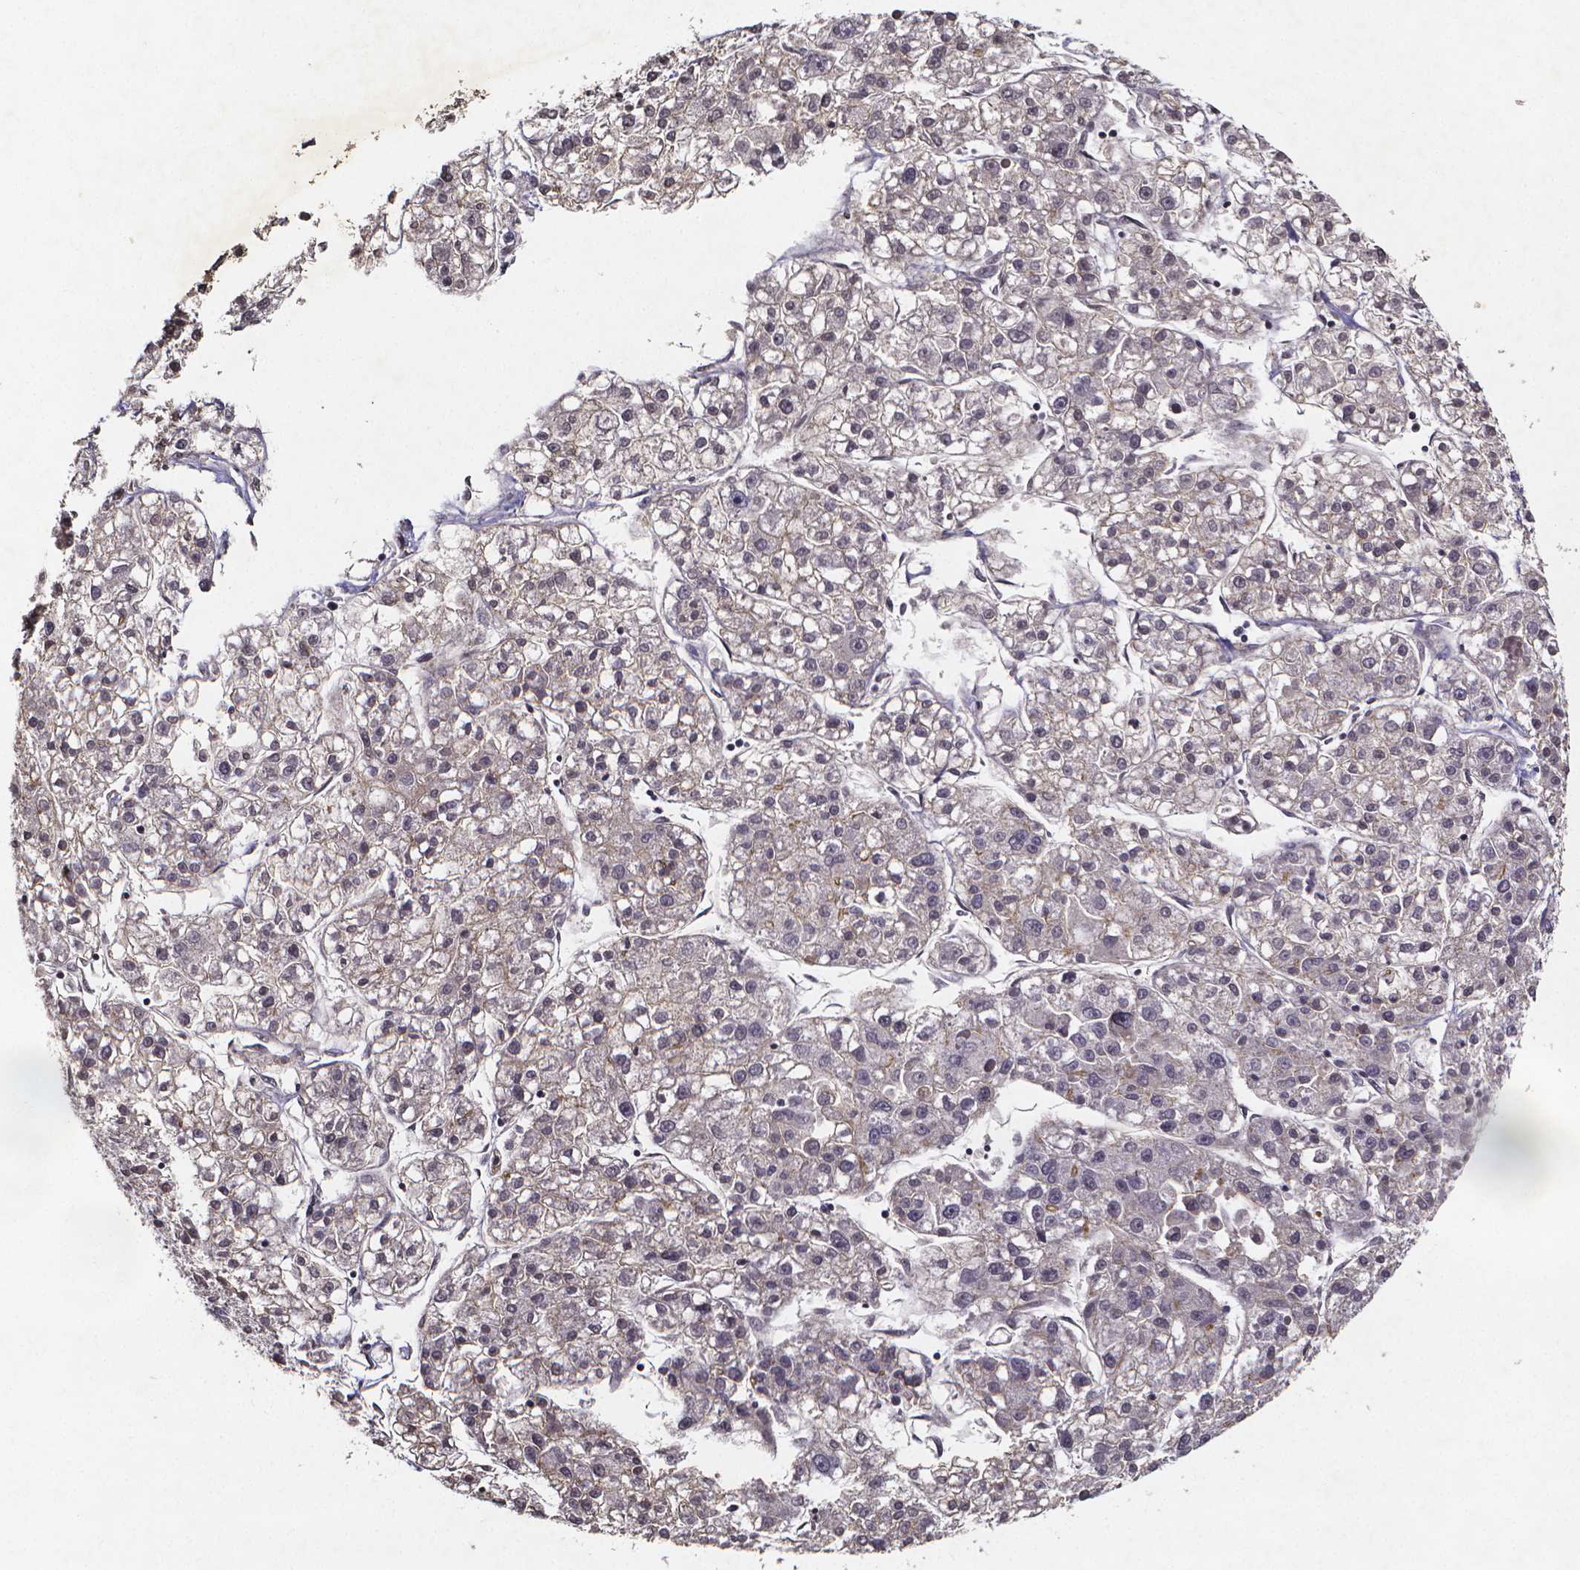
{"staining": {"intensity": "negative", "quantity": "none", "location": "none"}, "tissue": "liver cancer", "cell_type": "Tumor cells", "image_type": "cancer", "snomed": [{"axis": "morphology", "description": "Carcinoma, Hepatocellular, NOS"}, {"axis": "topography", "description": "Liver"}], "caption": "Tumor cells show no significant protein expression in hepatocellular carcinoma (liver).", "gene": "TP73", "patient": {"sex": "male", "age": 56}}